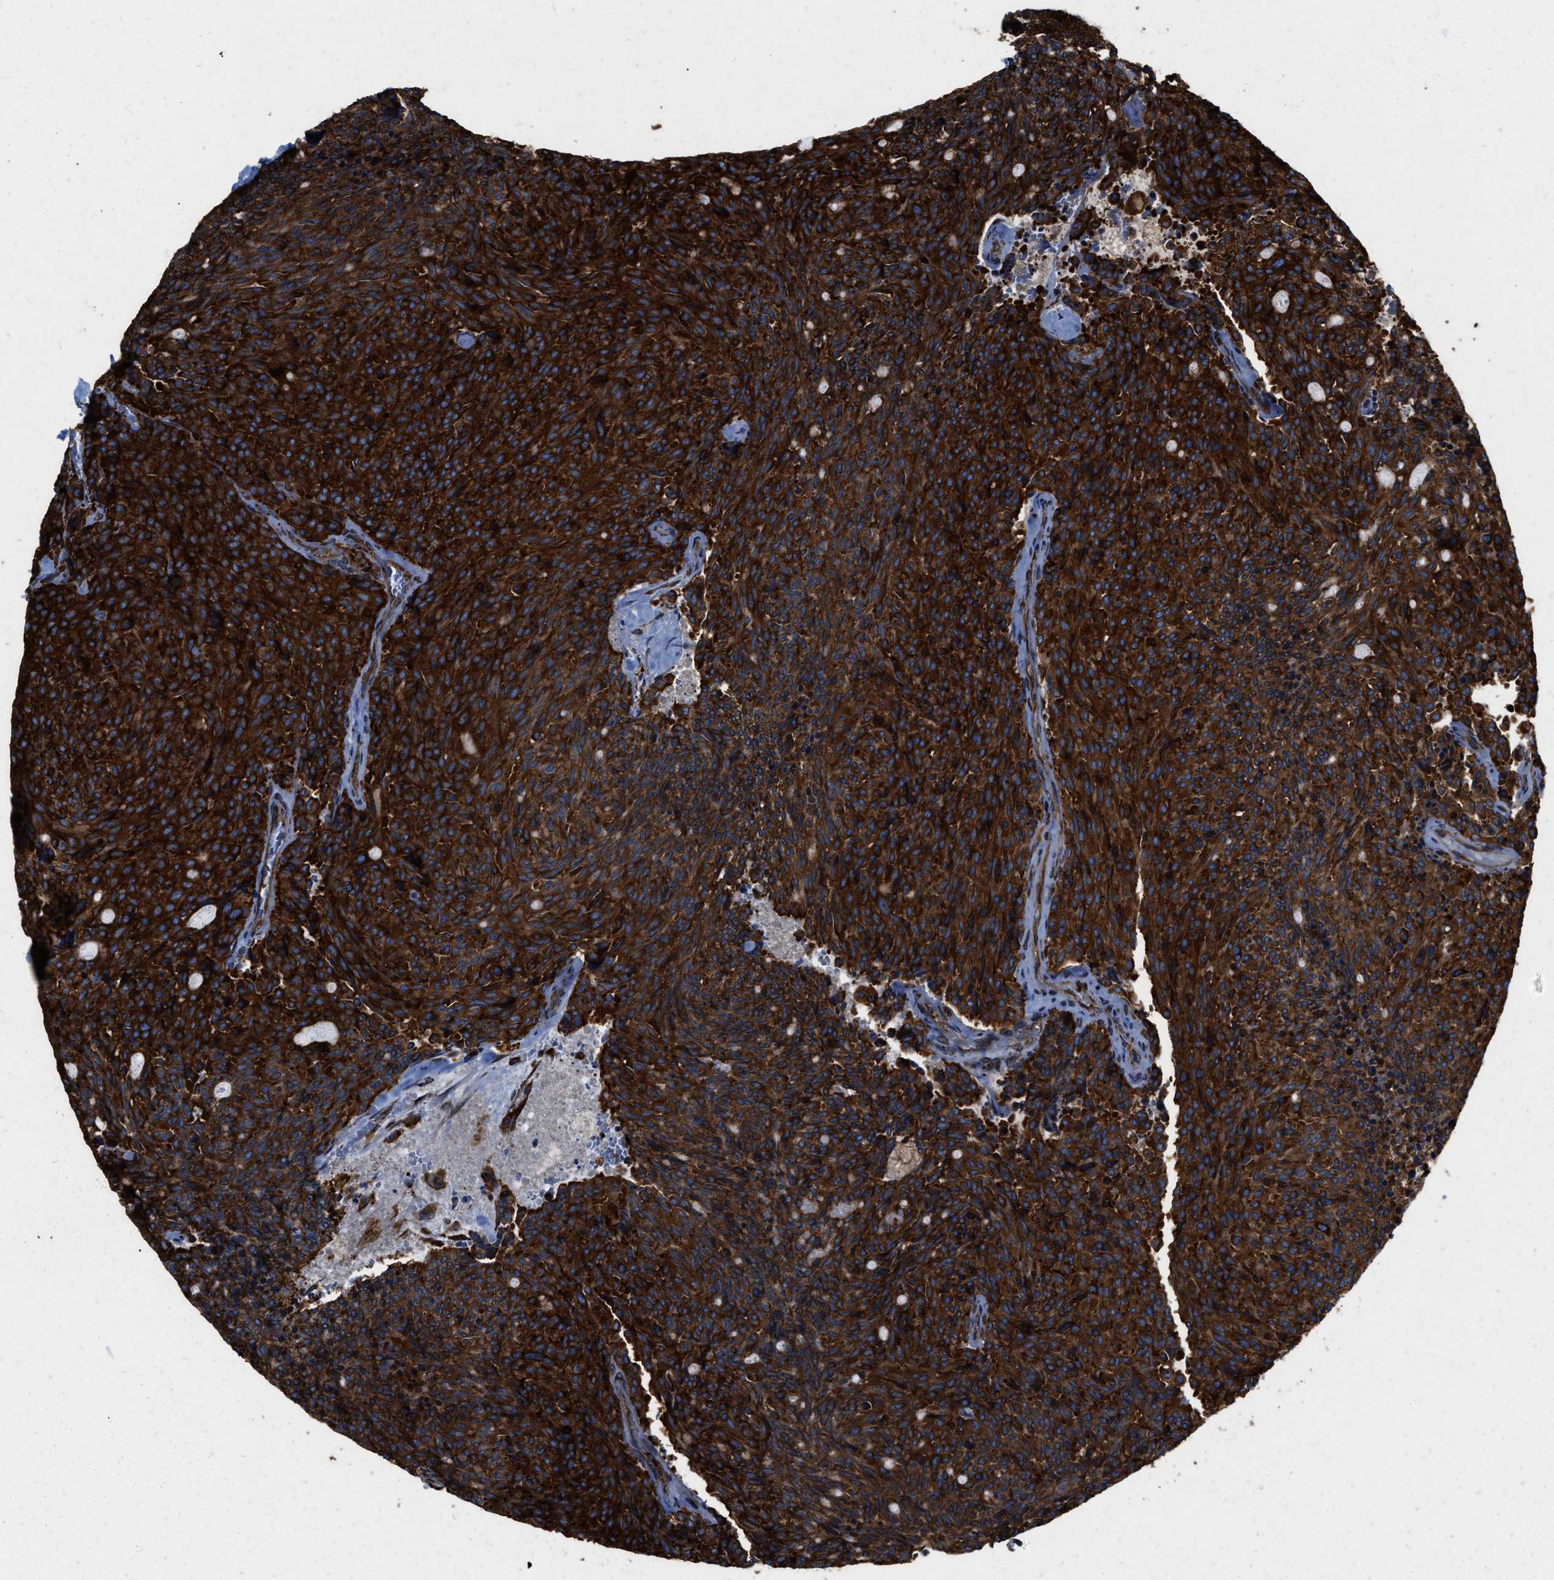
{"staining": {"intensity": "strong", "quantity": ">75%", "location": "cytoplasmic/membranous"}, "tissue": "carcinoid", "cell_type": "Tumor cells", "image_type": "cancer", "snomed": [{"axis": "morphology", "description": "Carcinoid, malignant, NOS"}, {"axis": "topography", "description": "Pancreas"}], "caption": "Carcinoid stained for a protein reveals strong cytoplasmic/membranous positivity in tumor cells.", "gene": "CAPRIN1", "patient": {"sex": "female", "age": 54}}